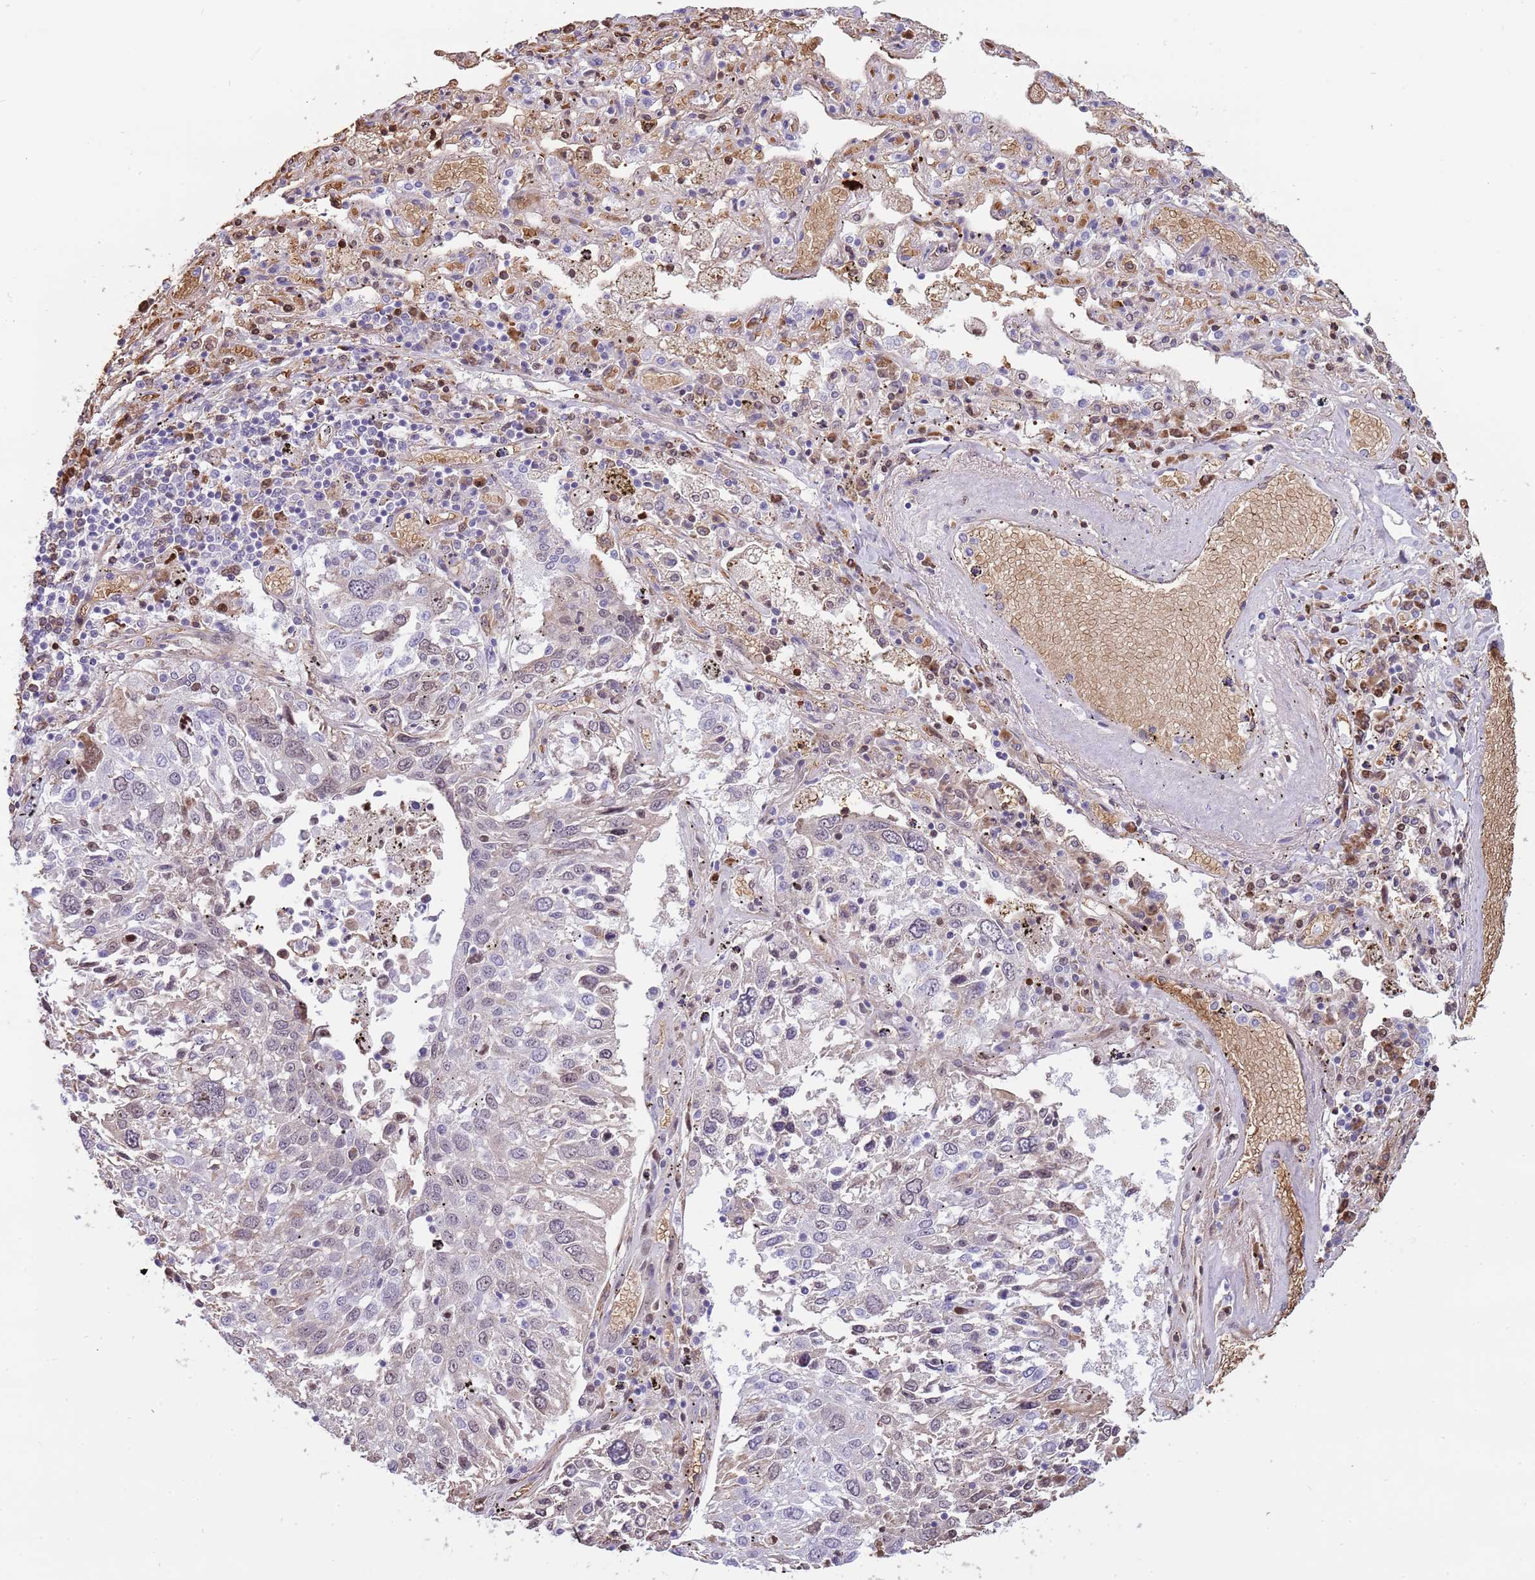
{"staining": {"intensity": "weak", "quantity": "<25%", "location": "nuclear"}, "tissue": "lung cancer", "cell_type": "Tumor cells", "image_type": "cancer", "snomed": [{"axis": "morphology", "description": "Squamous cell carcinoma, NOS"}, {"axis": "topography", "description": "Lung"}], "caption": "Immunohistochemistry micrograph of squamous cell carcinoma (lung) stained for a protein (brown), which reveals no expression in tumor cells. (DAB IHC with hematoxylin counter stain).", "gene": "LYPD6B", "patient": {"sex": "male", "age": 65}}